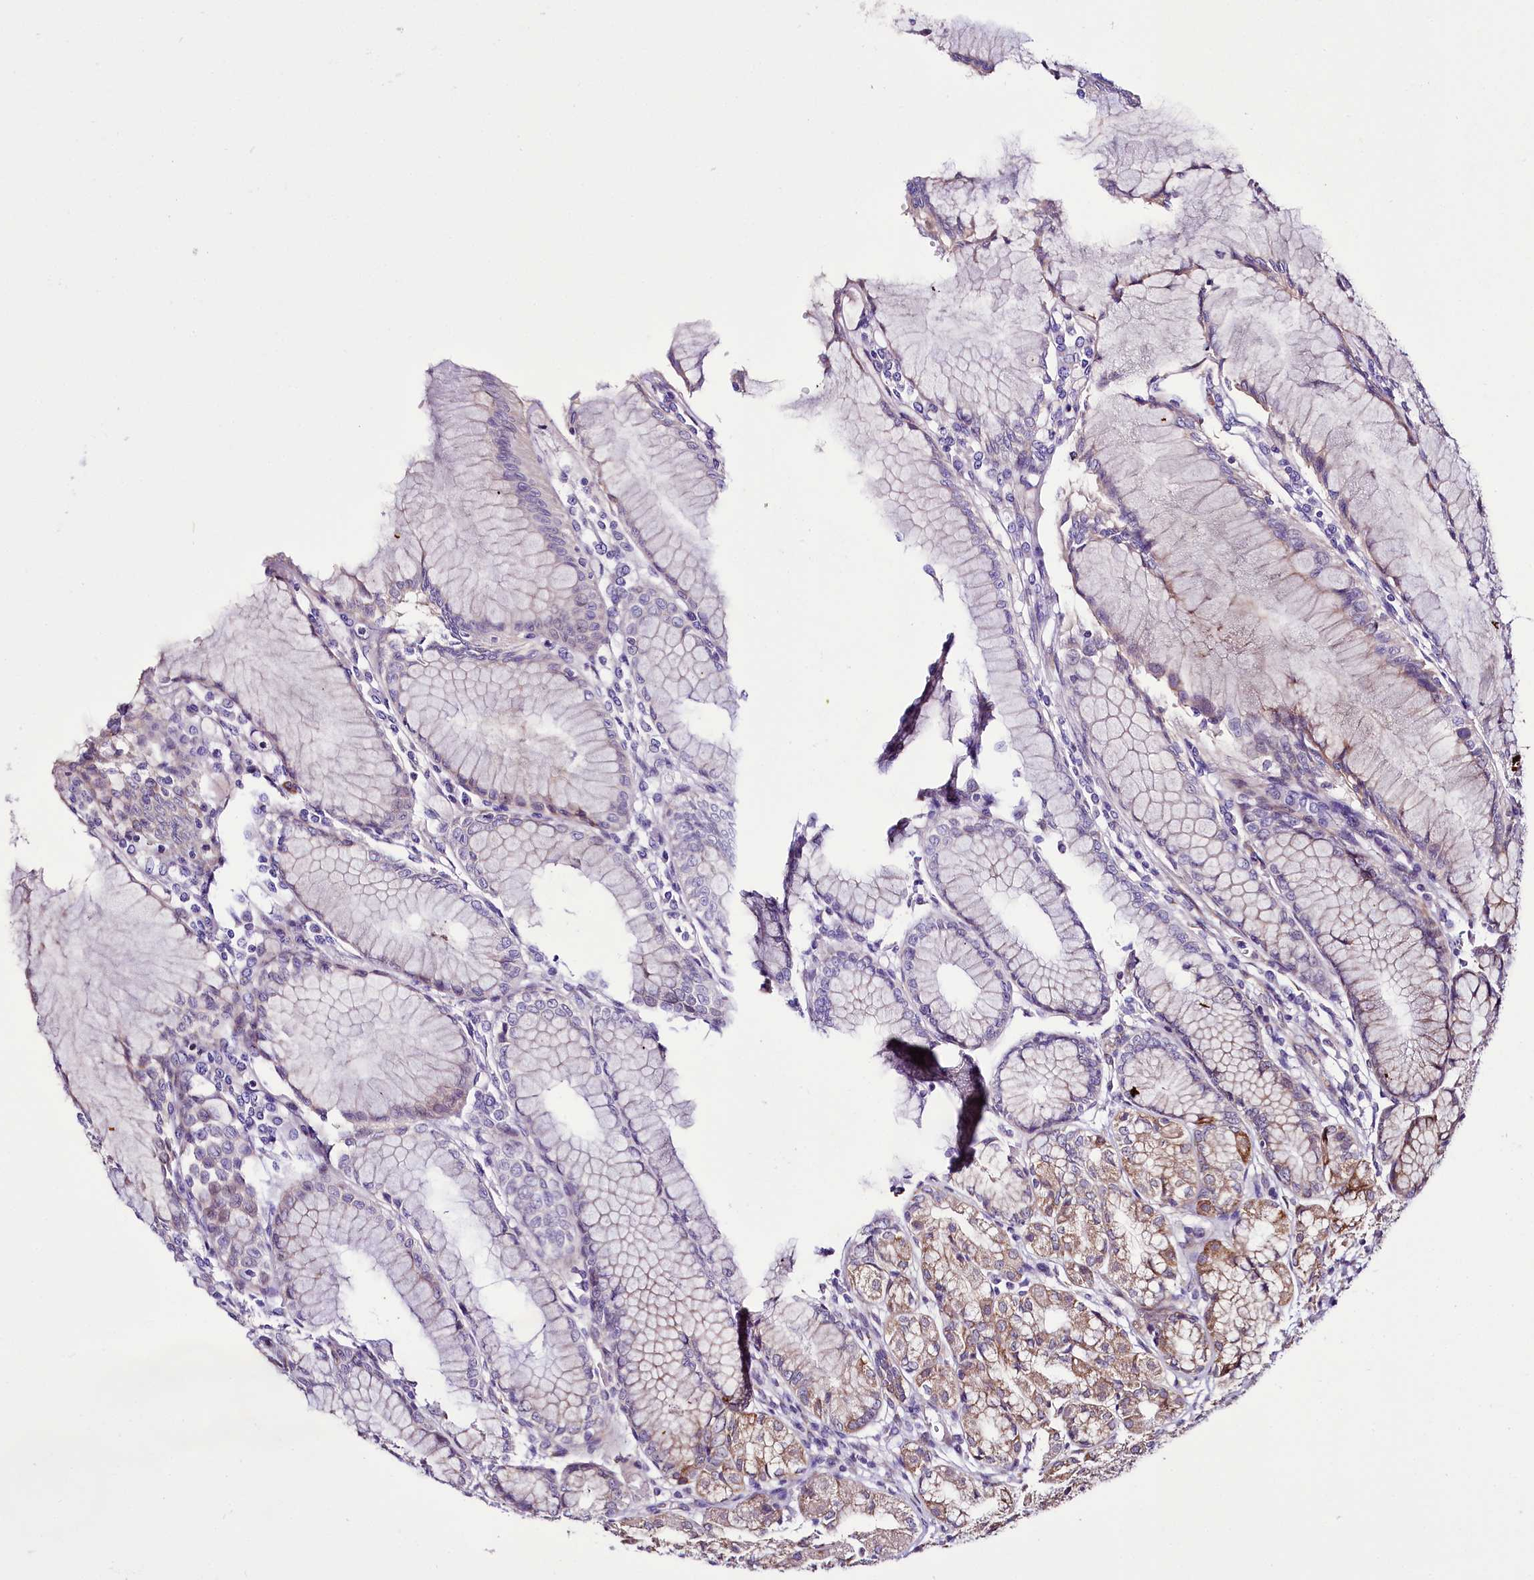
{"staining": {"intensity": "strong", "quantity": "<25%", "location": "cytoplasmic/membranous"}, "tissue": "stomach", "cell_type": "Glandular cells", "image_type": "normal", "snomed": [{"axis": "morphology", "description": "Normal tissue, NOS"}, {"axis": "topography", "description": "Stomach"}], "caption": "This is a histology image of immunohistochemistry staining of unremarkable stomach, which shows strong expression in the cytoplasmic/membranous of glandular cells.", "gene": "CUTC", "patient": {"sex": "female", "age": 57}}